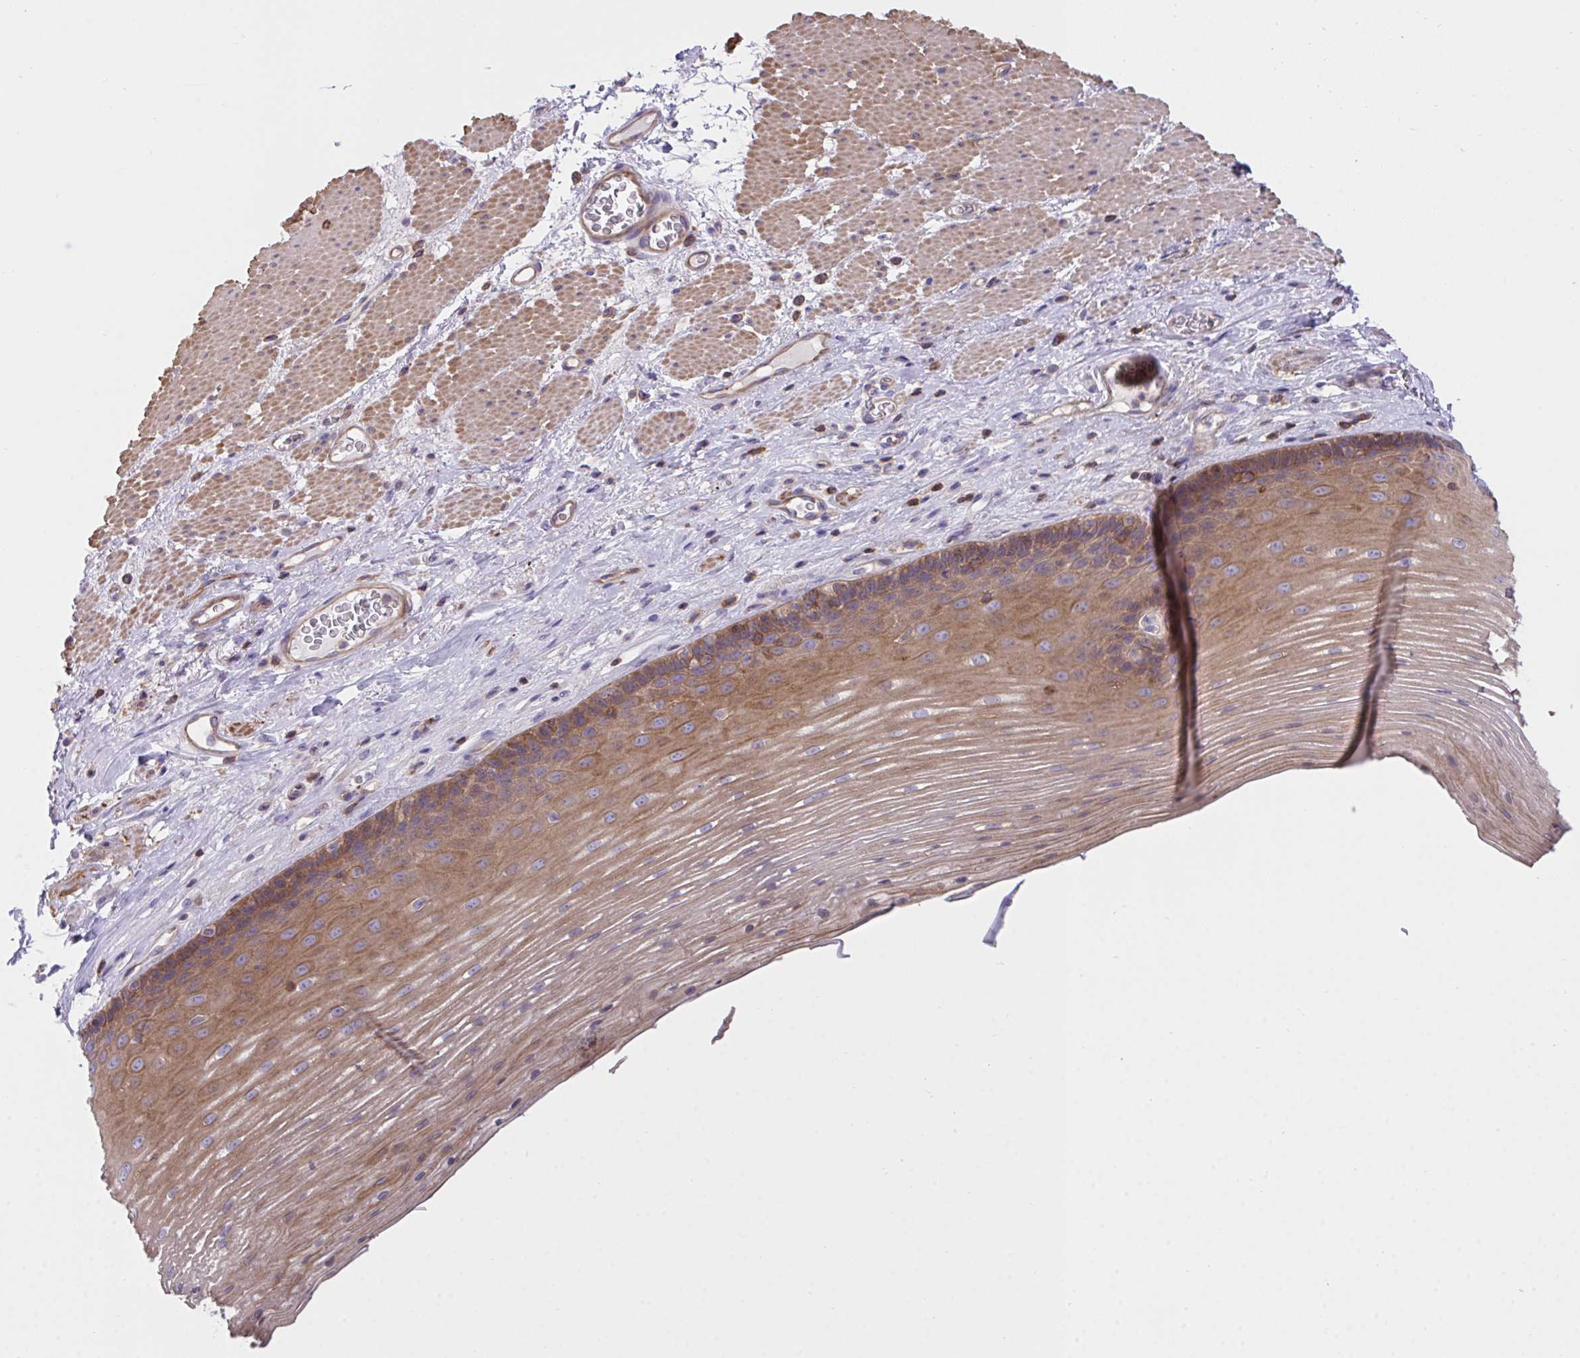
{"staining": {"intensity": "moderate", "quantity": ">75%", "location": "cytoplasmic/membranous"}, "tissue": "esophagus", "cell_type": "Squamous epithelial cells", "image_type": "normal", "snomed": [{"axis": "morphology", "description": "Normal tissue, NOS"}, {"axis": "topography", "description": "Esophagus"}], "caption": "A brown stain shows moderate cytoplasmic/membranous expression of a protein in squamous epithelial cells of unremarkable esophagus. Immunohistochemistry (ihc) stains the protein in brown and the nuclei are stained blue.", "gene": "PPIH", "patient": {"sex": "male", "age": 62}}